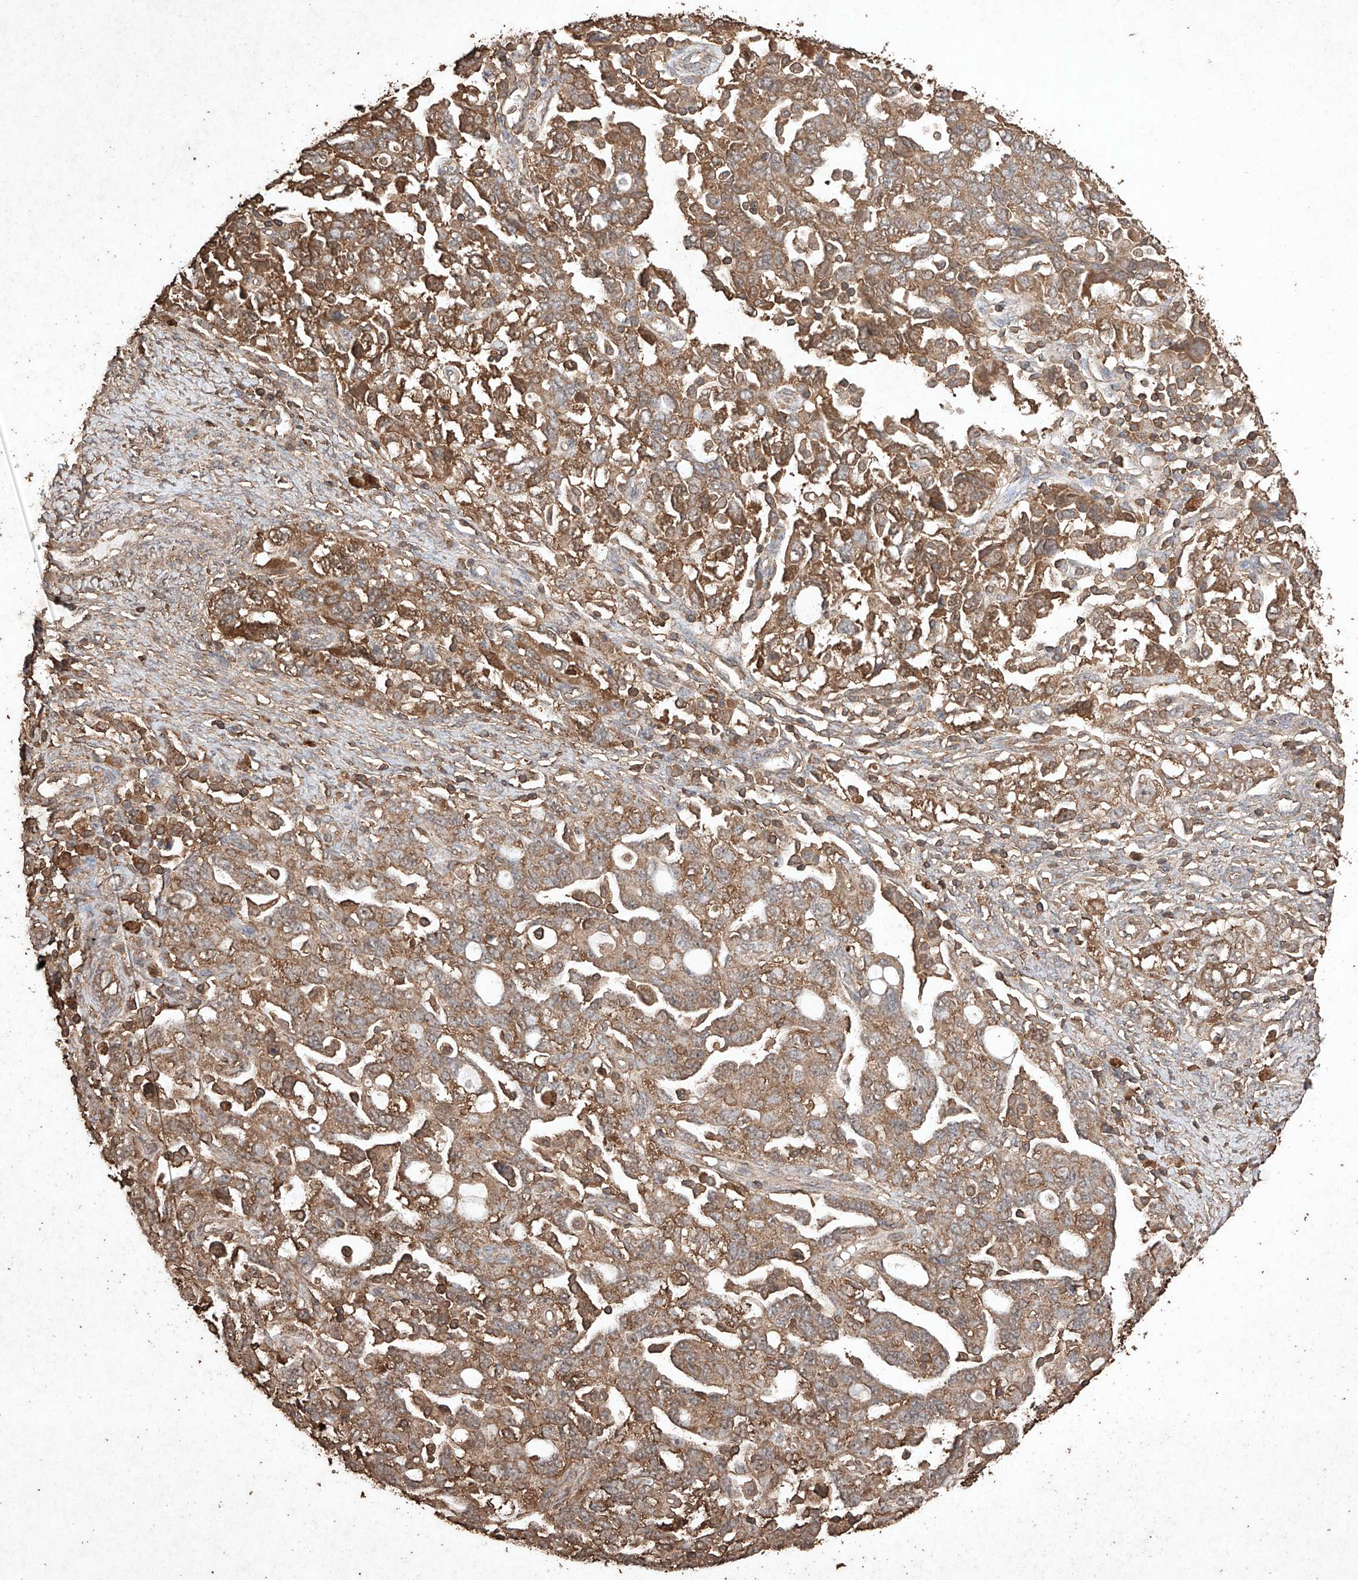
{"staining": {"intensity": "moderate", "quantity": ">75%", "location": "cytoplasmic/membranous"}, "tissue": "ovarian cancer", "cell_type": "Tumor cells", "image_type": "cancer", "snomed": [{"axis": "morphology", "description": "Carcinoma, NOS"}, {"axis": "morphology", "description": "Cystadenocarcinoma, serous, NOS"}, {"axis": "topography", "description": "Ovary"}], "caption": "An IHC image of neoplastic tissue is shown. Protein staining in brown labels moderate cytoplasmic/membranous positivity in ovarian cancer within tumor cells. The staining is performed using DAB brown chromogen to label protein expression. The nuclei are counter-stained blue using hematoxylin.", "gene": "M6PR", "patient": {"sex": "female", "age": 69}}